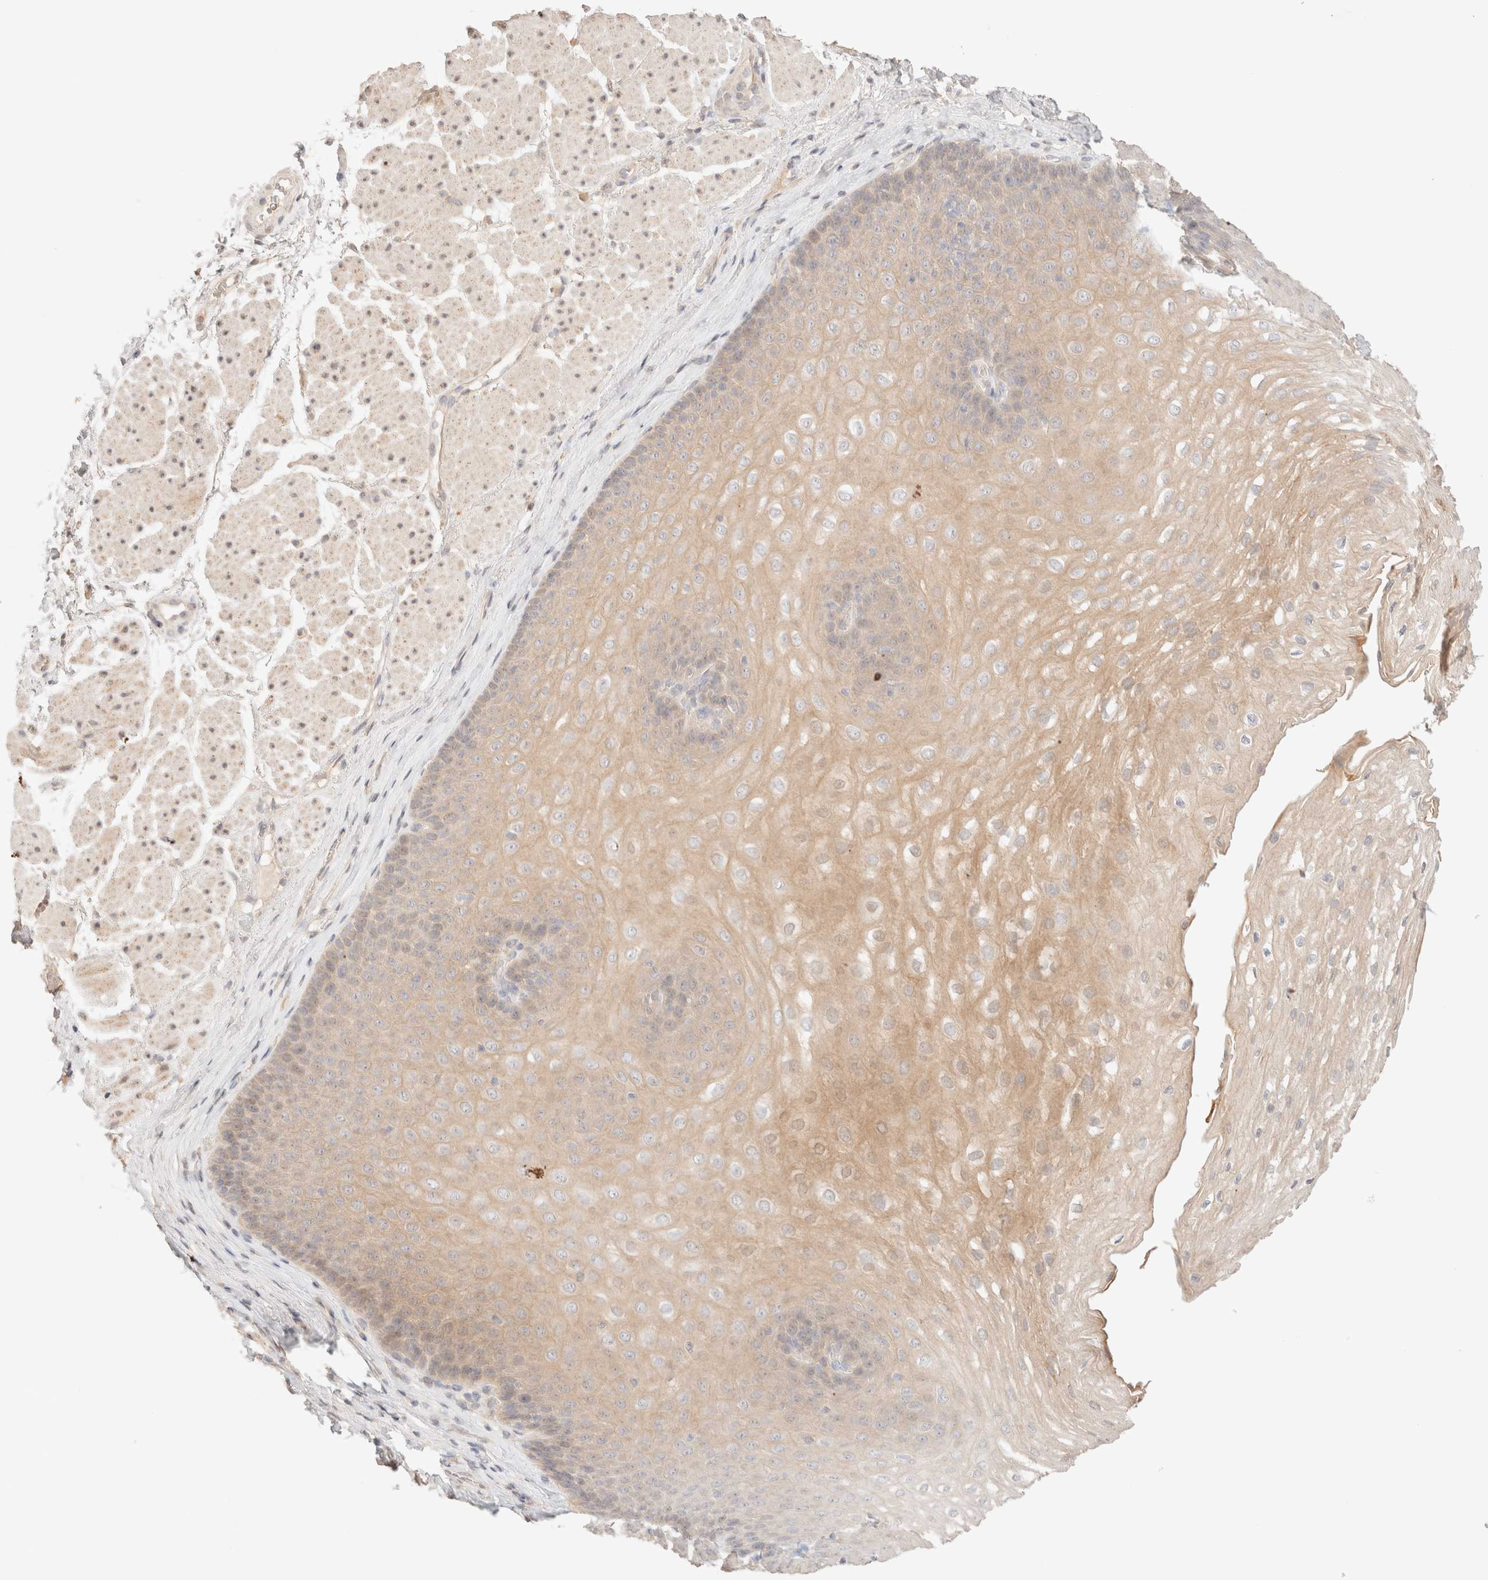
{"staining": {"intensity": "weak", "quantity": ">75%", "location": "cytoplasmic/membranous"}, "tissue": "esophagus", "cell_type": "Squamous epithelial cells", "image_type": "normal", "snomed": [{"axis": "morphology", "description": "Normal tissue, NOS"}, {"axis": "topography", "description": "Esophagus"}], "caption": "Immunohistochemical staining of normal human esophagus reveals weak cytoplasmic/membranous protein expression in approximately >75% of squamous epithelial cells. (brown staining indicates protein expression, while blue staining denotes nuclei).", "gene": "SARM1", "patient": {"sex": "female", "age": 66}}